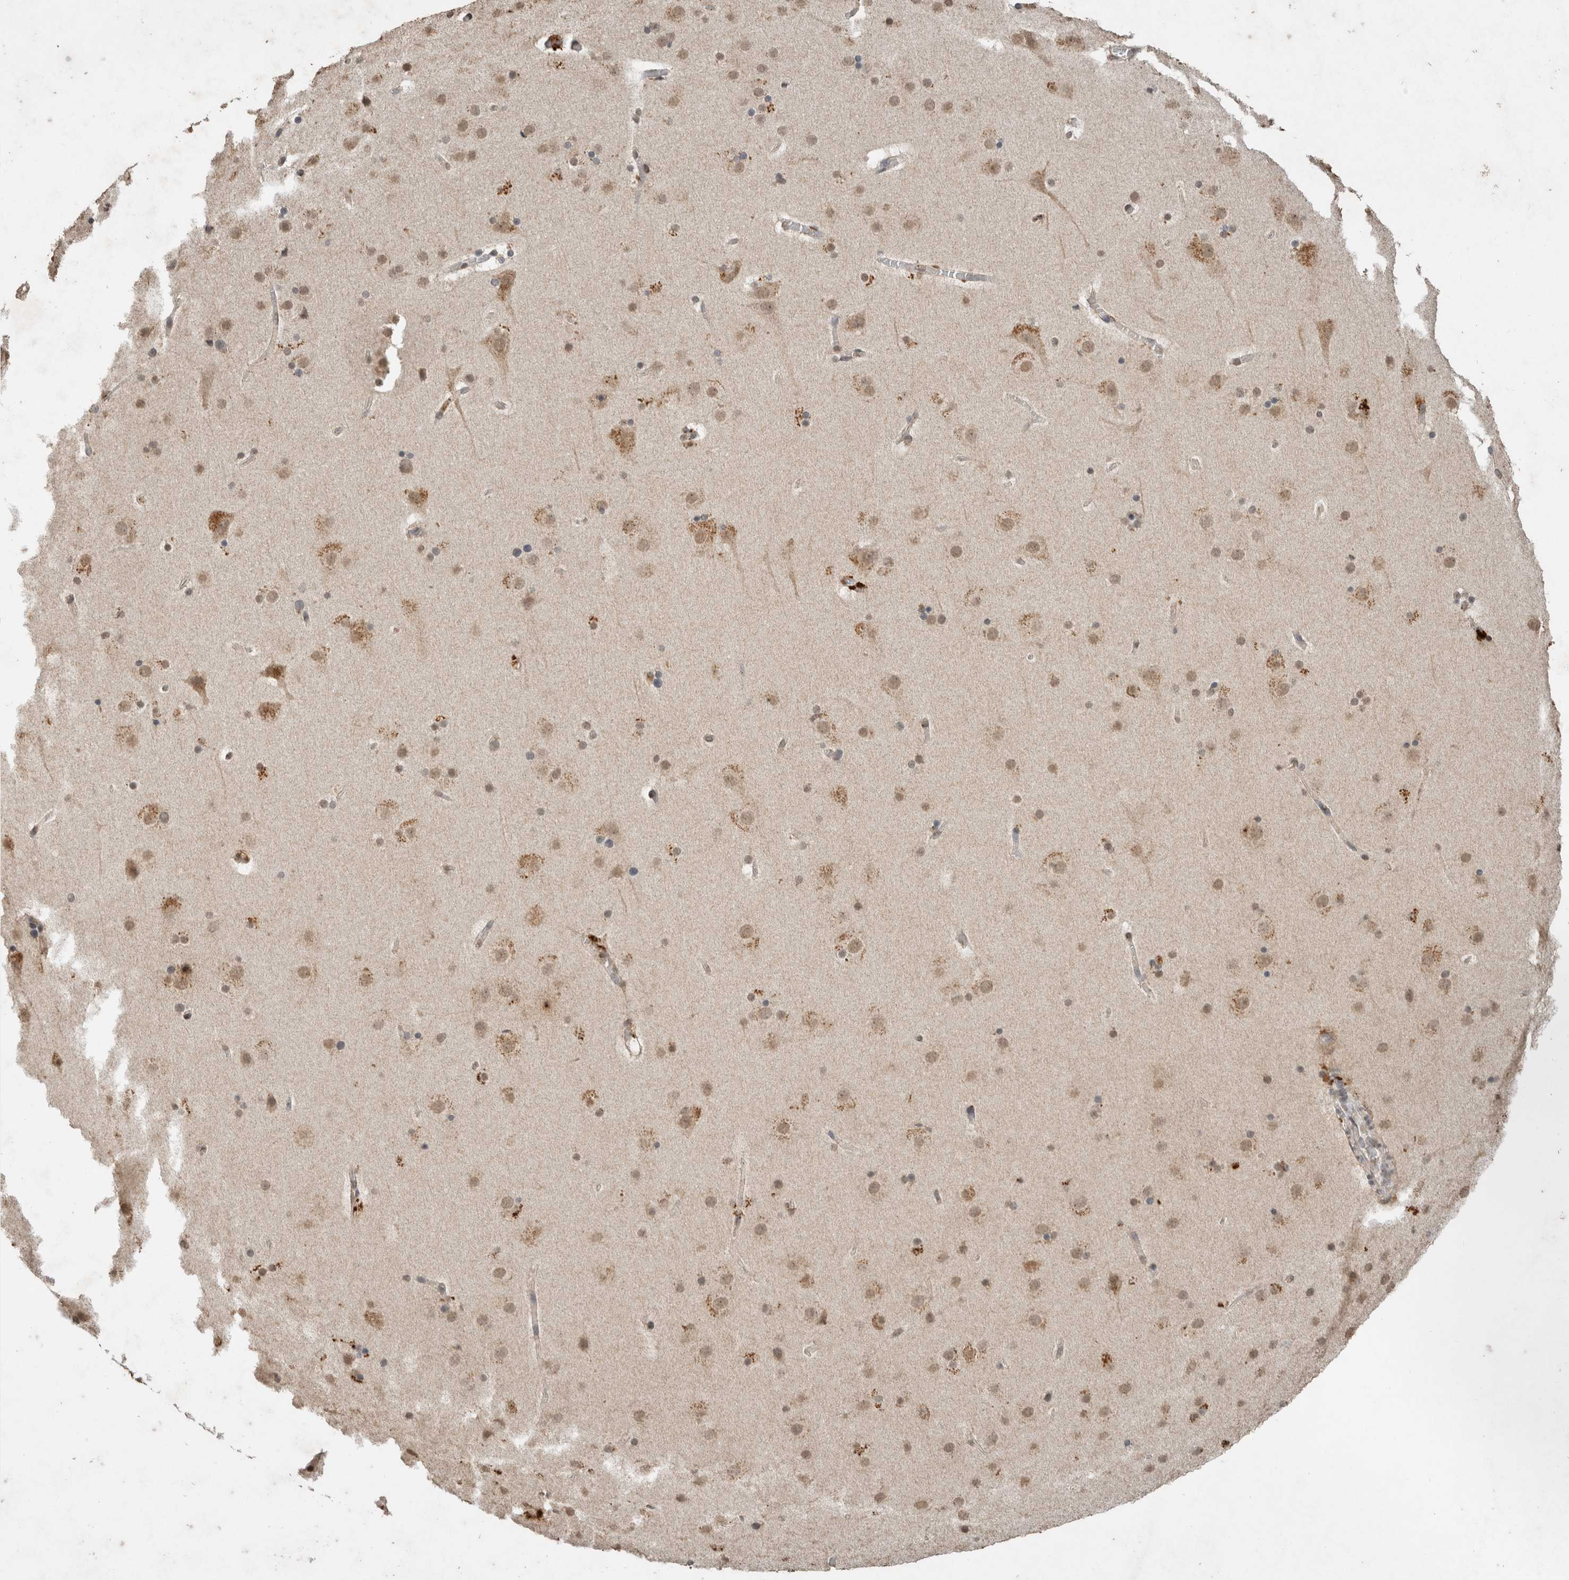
{"staining": {"intensity": "moderate", "quantity": "25%-75%", "location": "cytoplasmic/membranous"}, "tissue": "cerebral cortex", "cell_type": "Endothelial cells", "image_type": "normal", "snomed": [{"axis": "morphology", "description": "Normal tissue, NOS"}, {"axis": "topography", "description": "Cerebral cortex"}], "caption": "The histopathology image demonstrates immunohistochemical staining of normal cerebral cortex. There is moderate cytoplasmic/membranous expression is present in approximately 25%-75% of endothelial cells.", "gene": "FAM3A", "patient": {"sex": "male", "age": 57}}